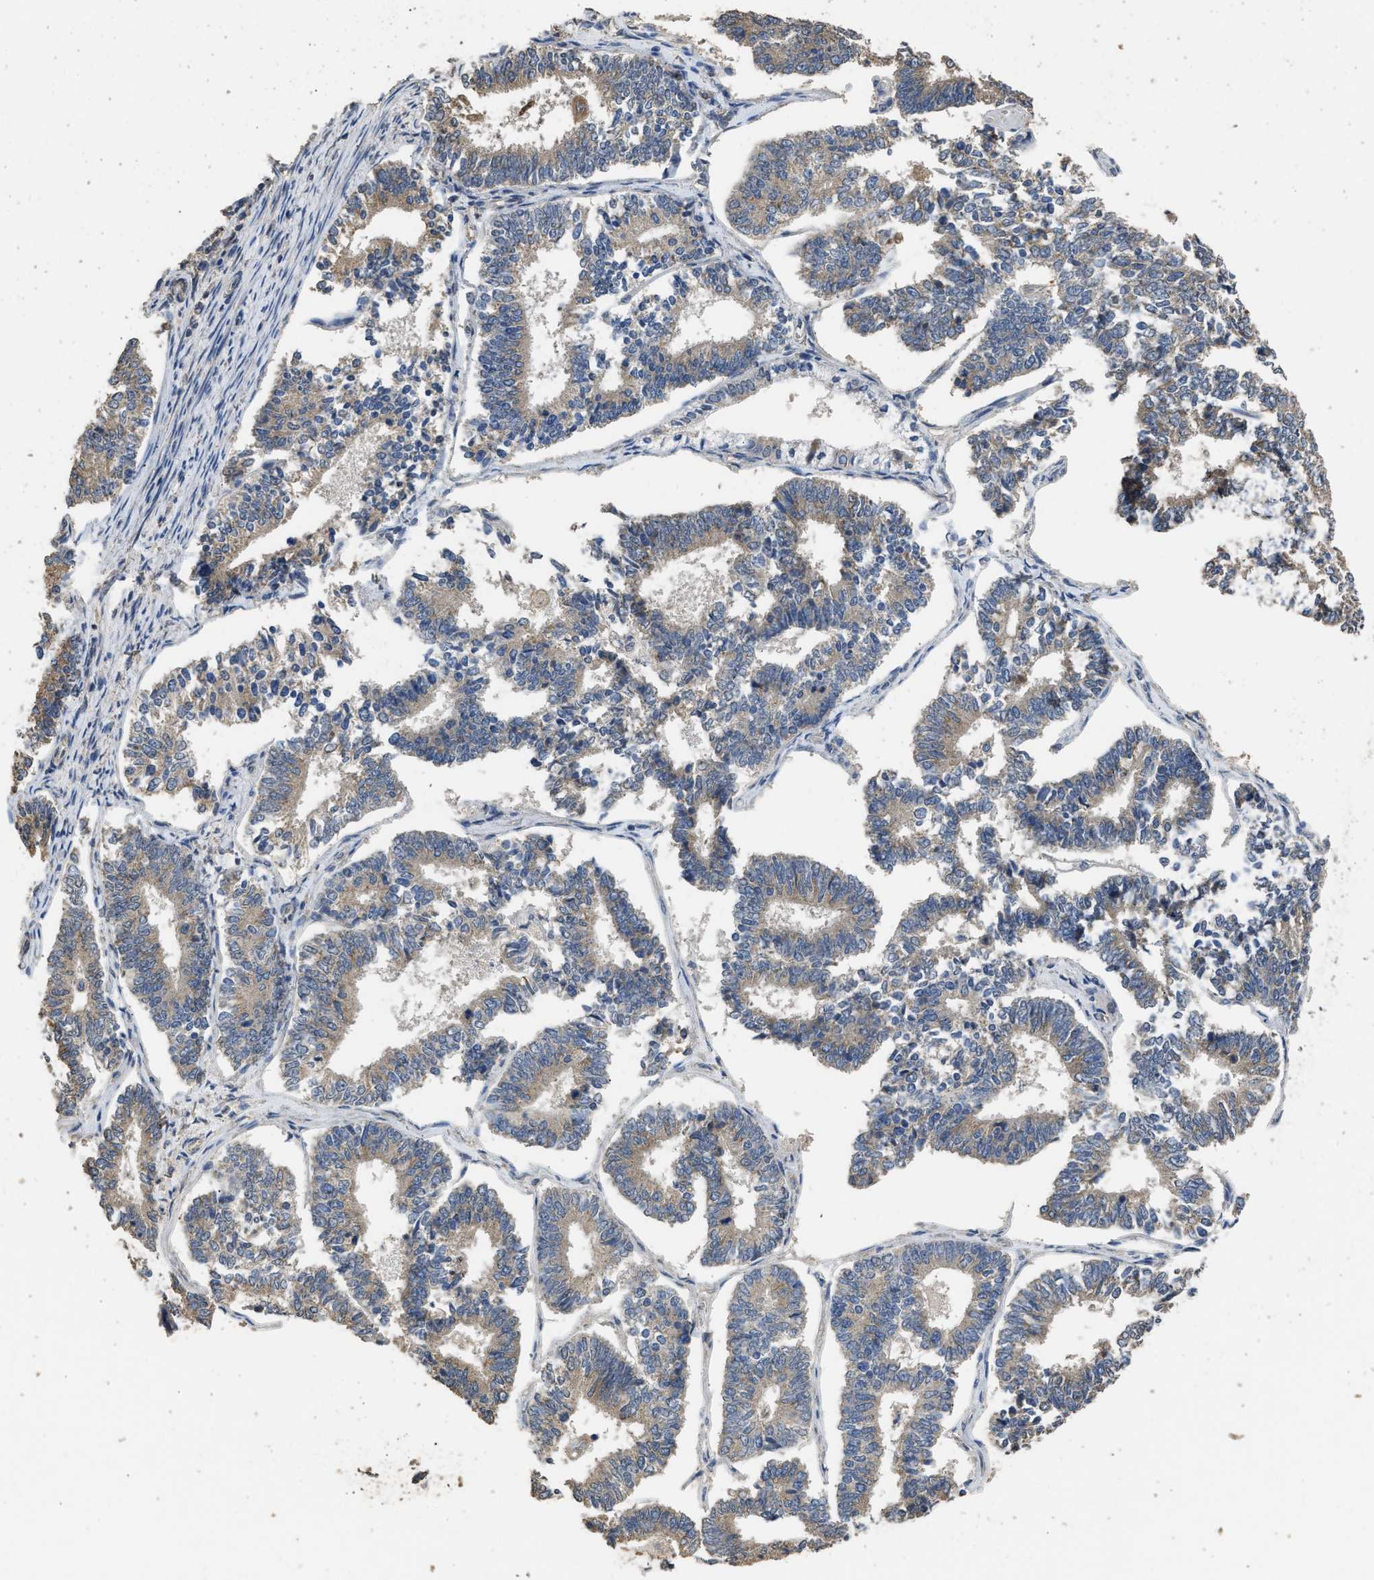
{"staining": {"intensity": "weak", "quantity": ">75%", "location": "cytoplasmic/membranous"}, "tissue": "endometrial cancer", "cell_type": "Tumor cells", "image_type": "cancer", "snomed": [{"axis": "morphology", "description": "Adenocarcinoma, NOS"}, {"axis": "topography", "description": "Endometrium"}], "caption": "This is a micrograph of immunohistochemistry staining of adenocarcinoma (endometrial), which shows weak positivity in the cytoplasmic/membranous of tumor cells.", "gene": "SPINT2", "patient": {"sex": "female", "age": 70}}